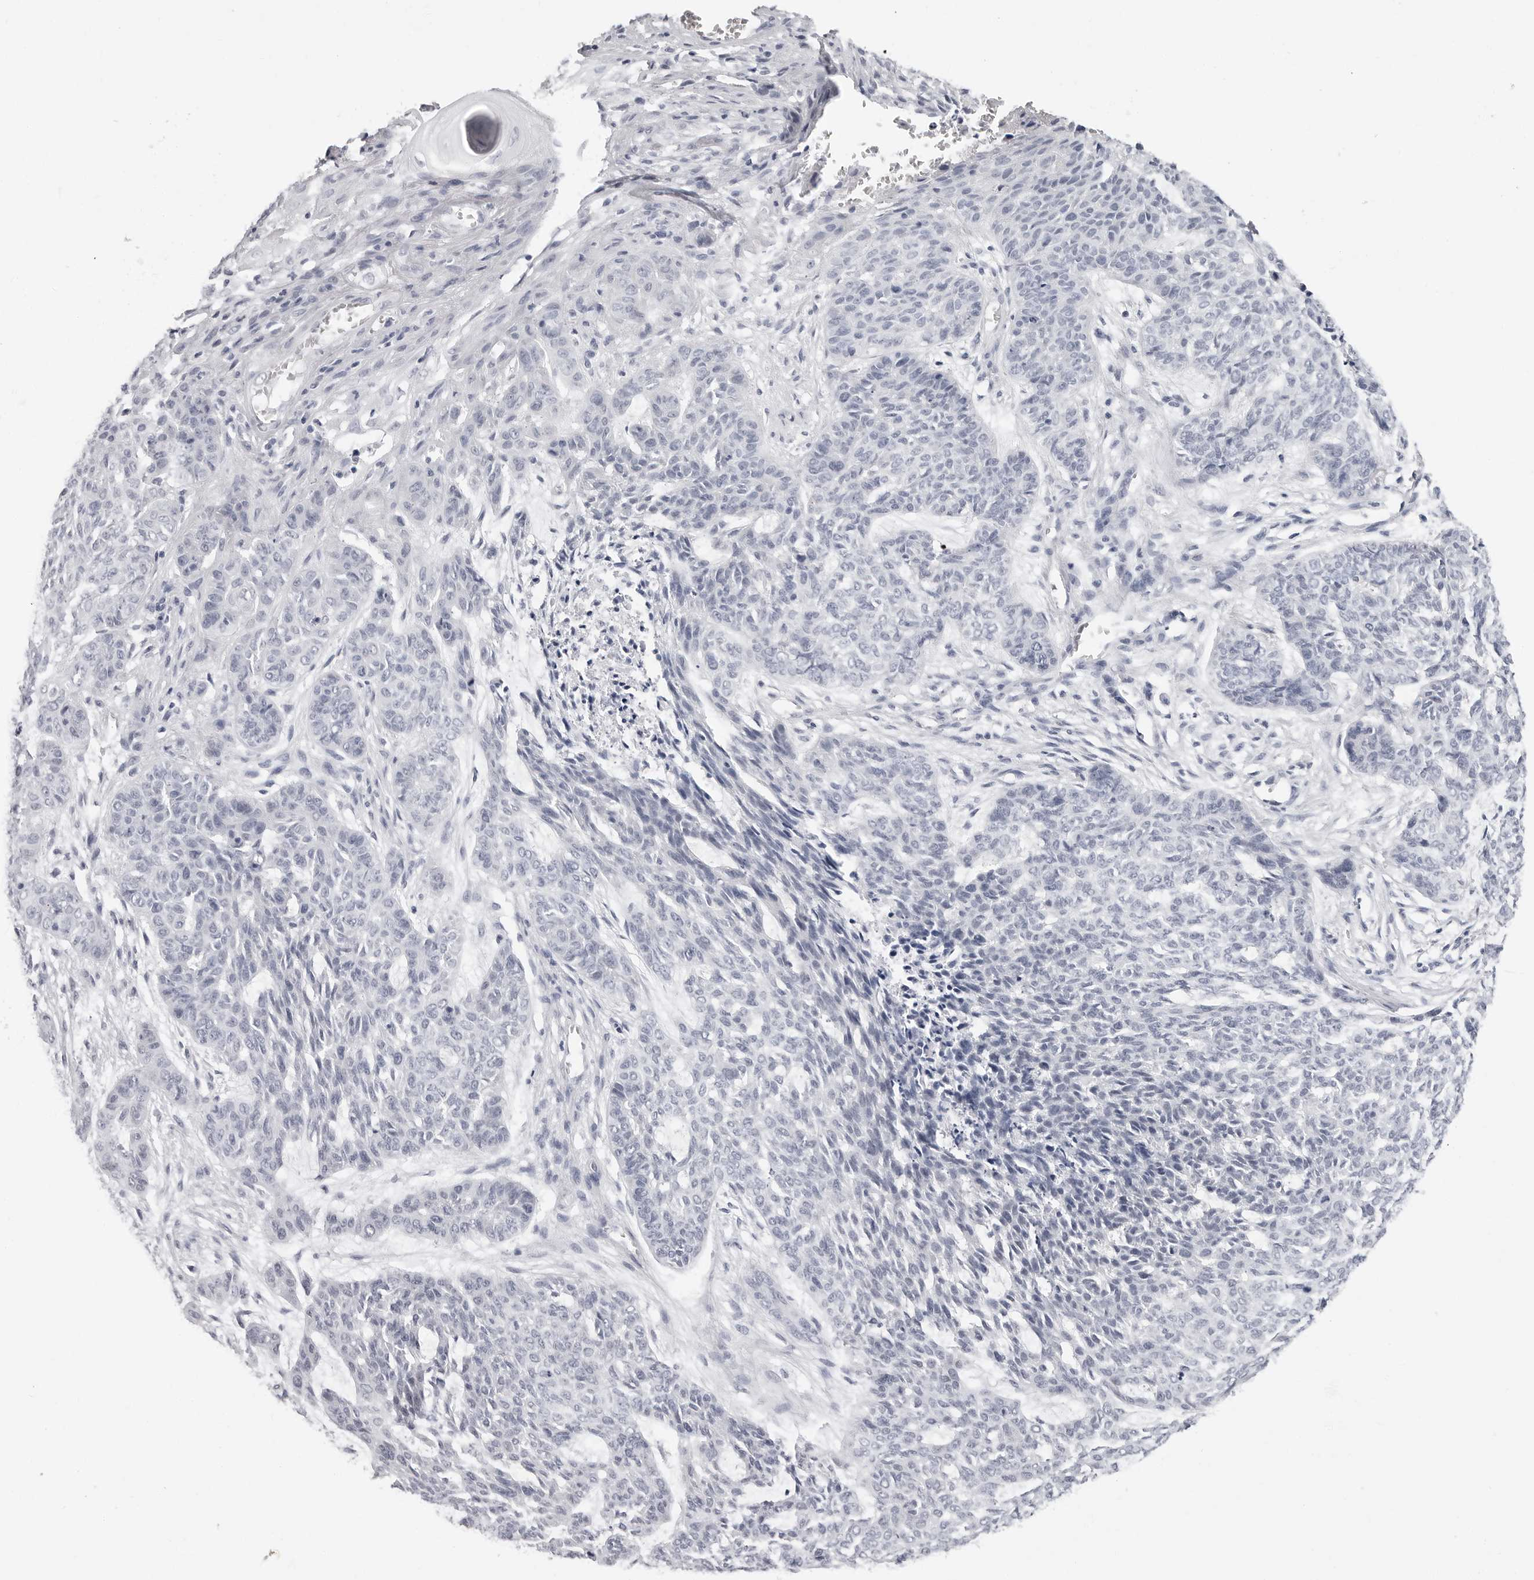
{"staining": {"intensity": "negative", "quantity": "none", "location": "none"}, "tissue": "skin cancer", "cell_type": "Tumor cells", "image_type": "cancer", "snomed": [{"axis": "morphology", "description": "Basal cell carcinoma"}, {"axis": "topography", "description": "Skin"}], "caption": "Tumor cells are negative for protein expression in human skin cancer (basal cell carcinoma).", "gene": "VEZF1", "patient": {"sex": "female", "age": 64}}